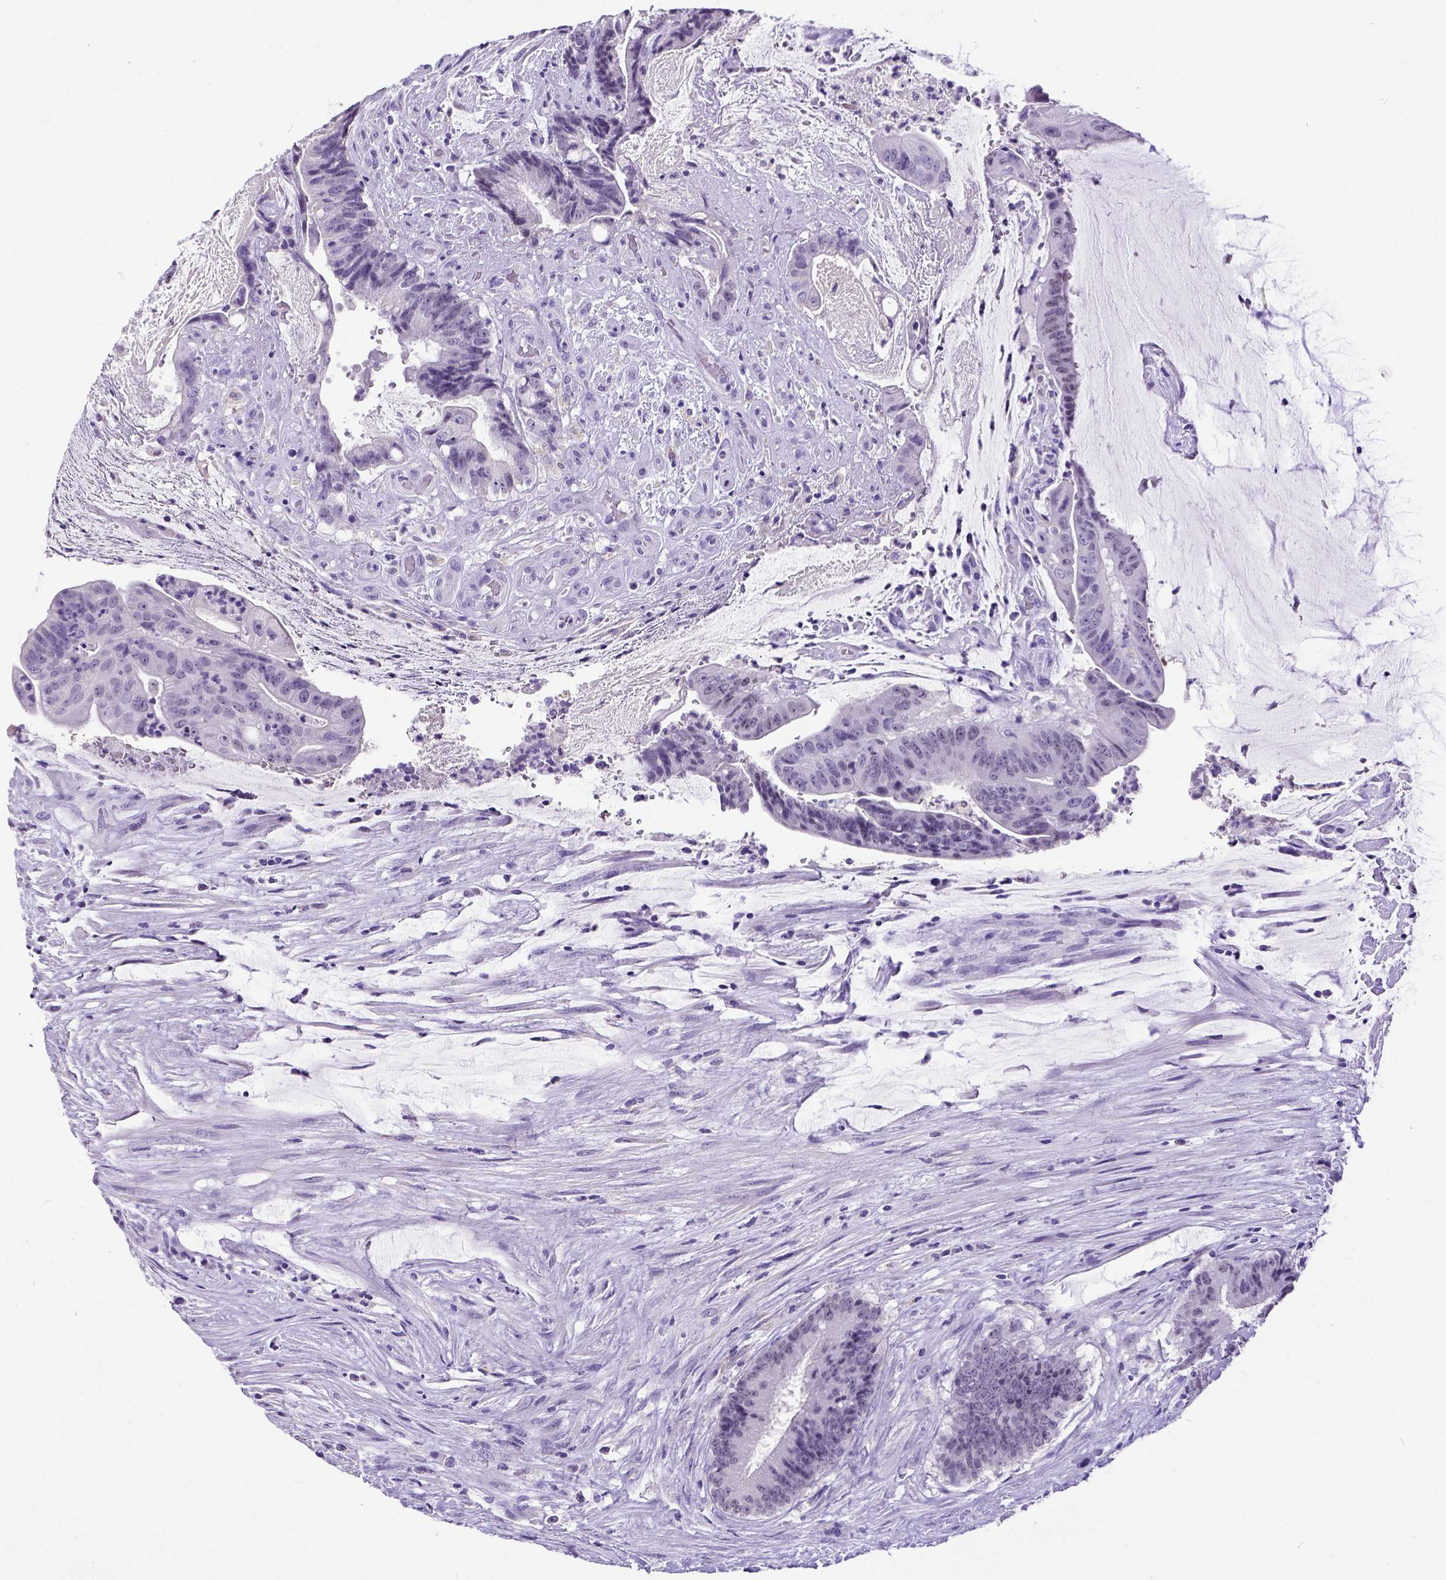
{"staining": {"intensity": "negative", "quantity": "none", "location": "none"}, "tissue": "colorectal cancer", "cell_type": "Tumor cells", "image_type": "cancer", "snomed": [{"axis": "morphology", "description": "Adenocarcinoma, NOS"}, {"axis": "topography", "description": "Colon"}], "caption": "An IHC photomicrograph of colorectal cancer (adenocarcinoma) is shown. There is no staining in tumor cells of colorectal cancer (adenocarcinoma). Brightfield microscopy of immunohistochemistry stained with DAB (3,3'-diaminobenzidine) (brown) and hematoxylin (blue), captured at high magnification.", "gene": "SATB2", "patient": {"sex": "female", "age": 43}}